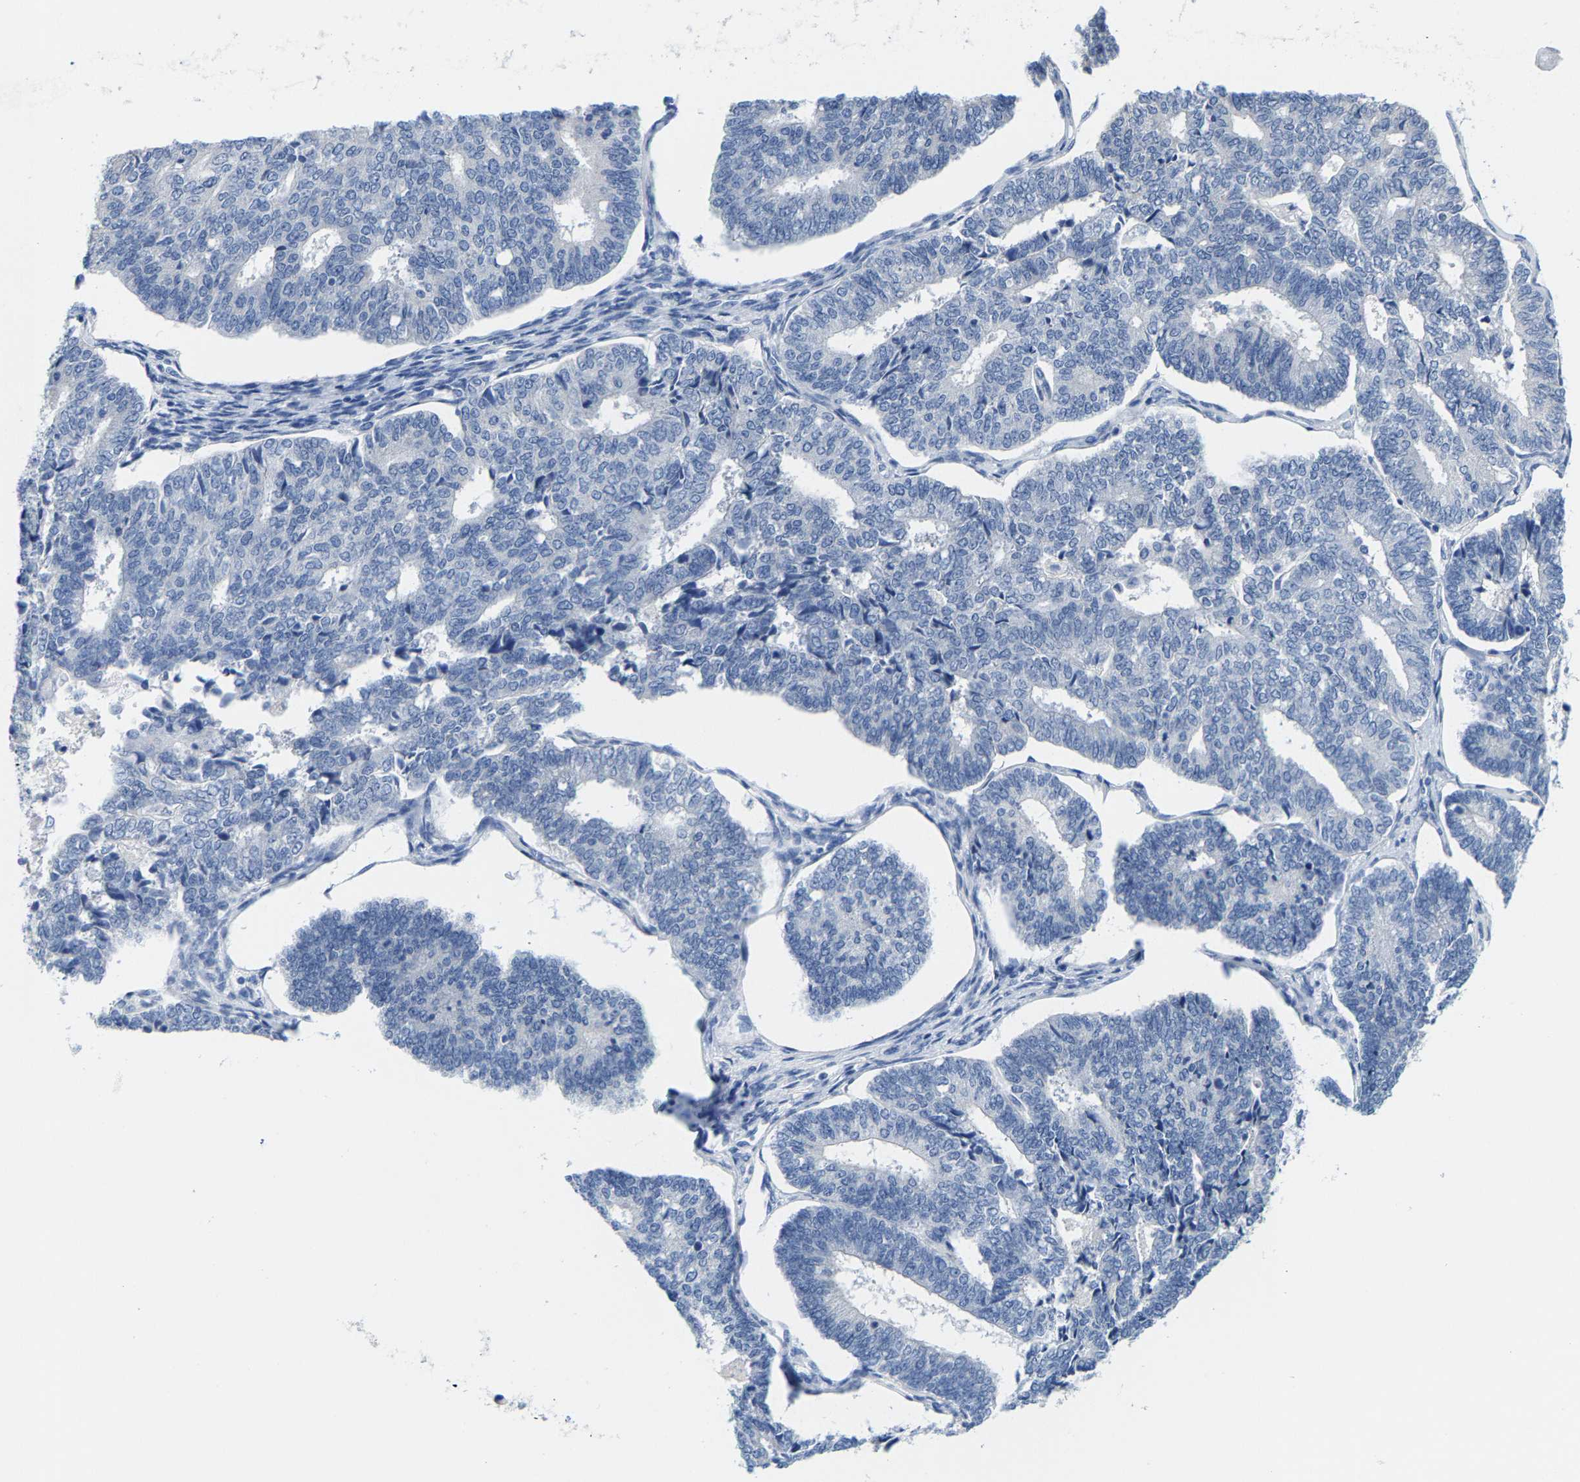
{"staining": {"intensity": "negative", "quantity": "none", "location": "none"}, "tissue": "endometrial cancer", "cell_type": "Tumor cells", "image_type": "cancer", "snomed": [{"axis": "morphology", "description": "Adenocarcinoma, NOS"}, {"axis": "topography", "description": "Endometrium"}], "caption": "Tumor cells show no significant expression in endometrial cancer.", "gene": "KLHL1", "patient": {"sex": "female", "age": 70}}